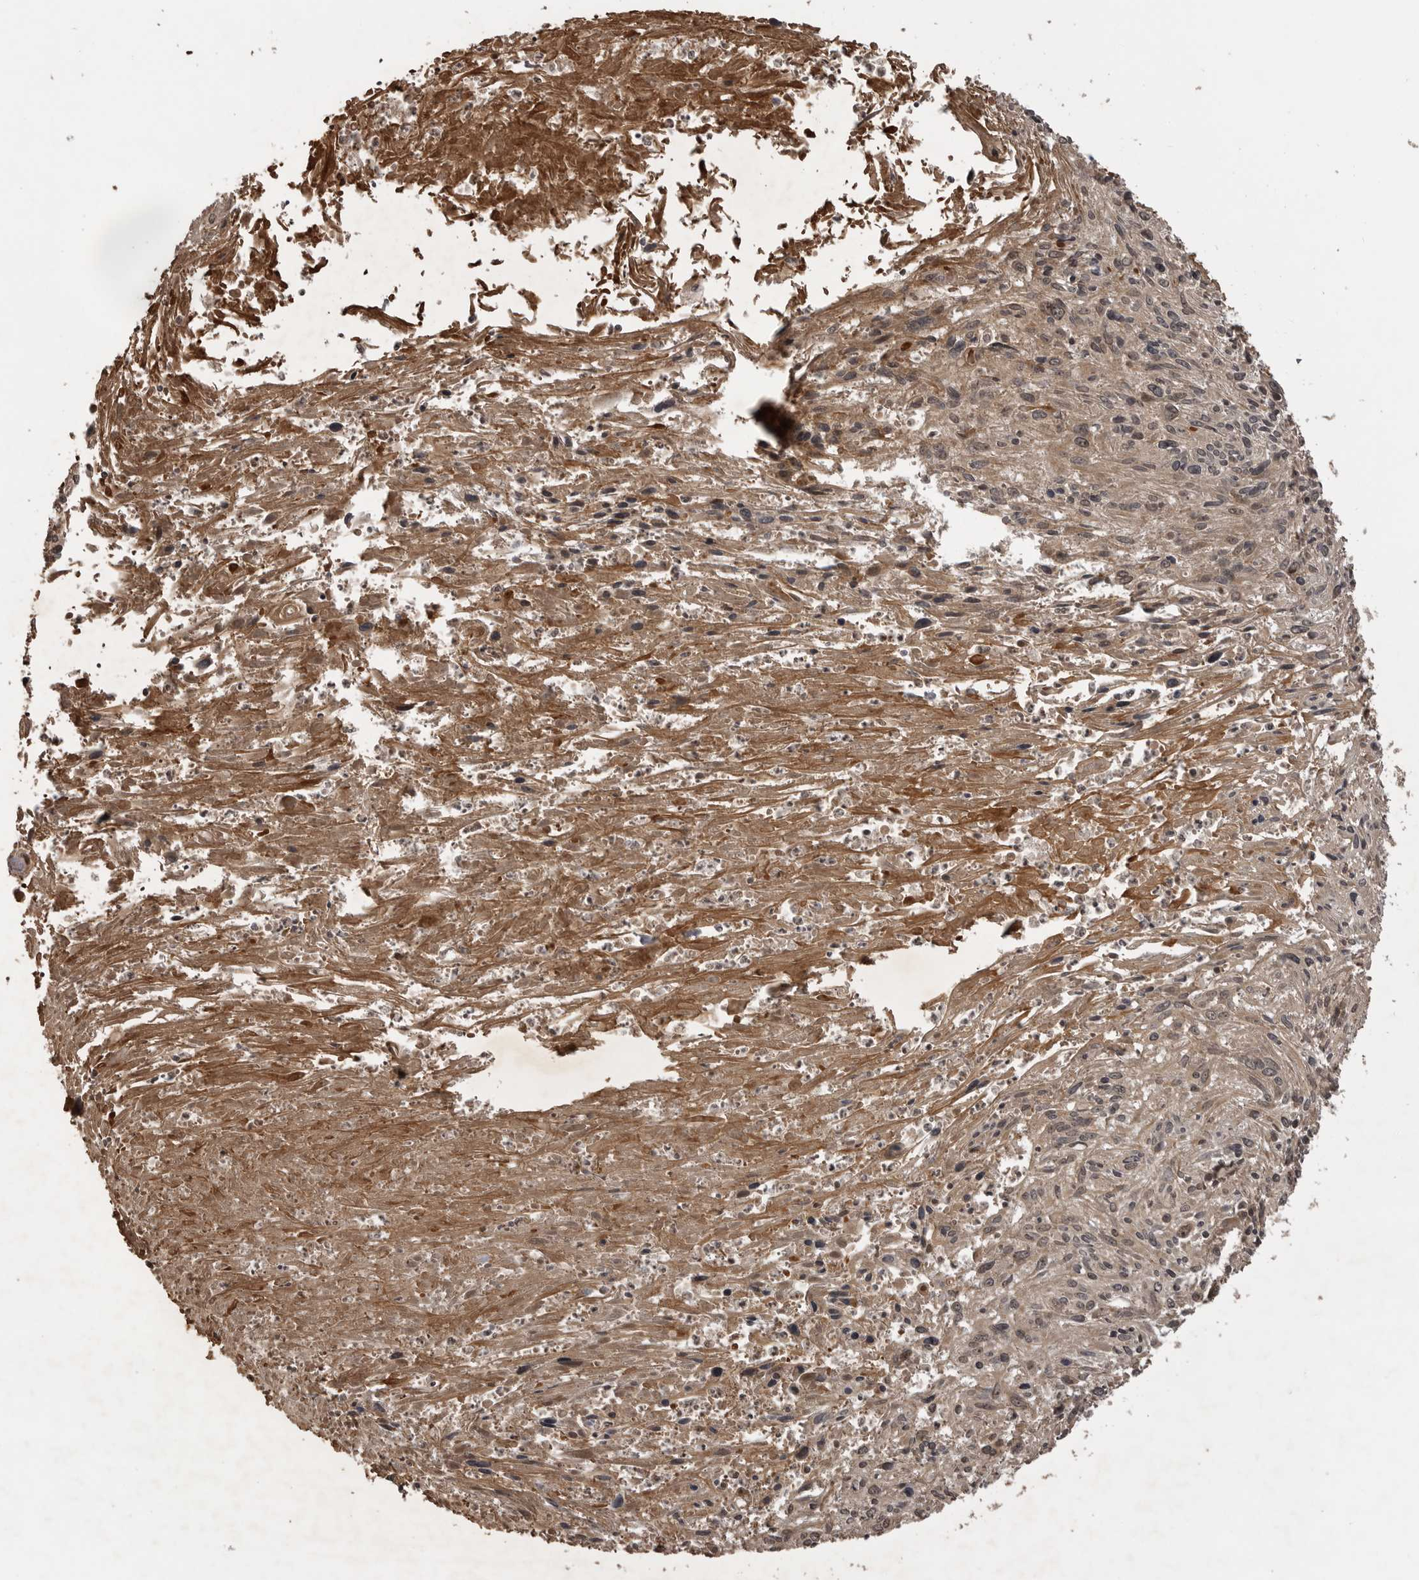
{"staining": {"intensity": "weak", "quantity": ">75%", "location": "cytoplasmic/membranous"}, "tissue": "cervical cancer", "cell_type": "Tumor cells", "image_type": "cancer", "snomed": [{"axis": "morphology", "description": "Squamous cell carcinoma, NOS"}, {"axis": "topography", "description": "Cervix"}], "caption": "DAB (3,3'-diaminobenzidine) immunohistochemical staining of squamous cell carcinoma (cervical) displays weak cytoplasmic/membranous protein staining in about >75% of tumor cells.", "gene": "AKAP7", "patient": {"sex": "female", "age": 51}}